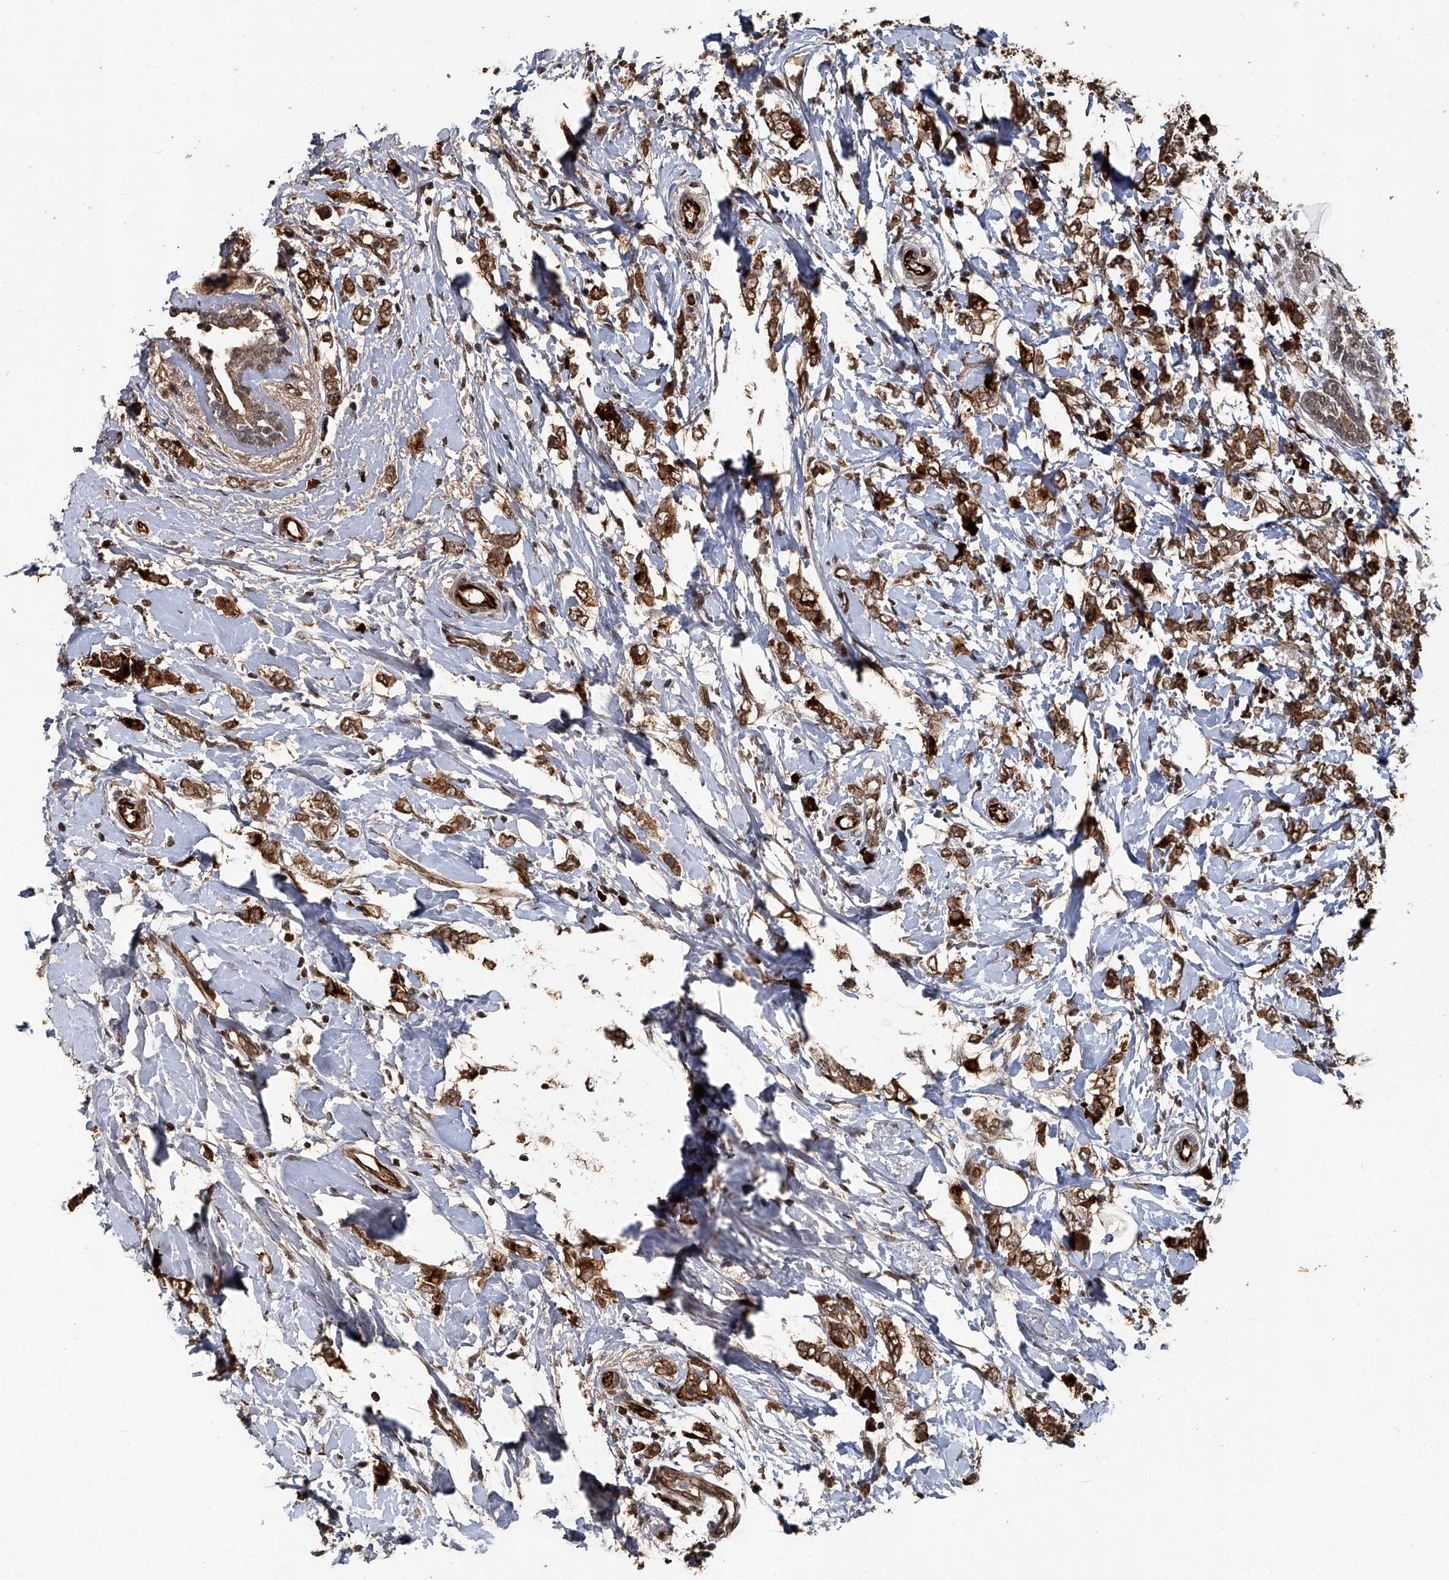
{"staining": {"intensity": "strong", "quantity": ">75%", "location": "cytoplasmic/membranous"}, "tissue": "breast cancer", "cell_type": "Tumor cells", "image_type": "cancer", "snomed": [{"axis": "morphology", "description": "Normal tissue, NOS"}, {"axis": "morphology", "description": "Lobular carcinoma"}, {"axis": "topography", "description": "Breast"}], "caption": "Strong cytoplasmic/membranous expression is identified in approximately >75% of tumor cells in breast cancer (lobular carcinoma).", "gene": "GPR132", "patient": {"sex": "female", "age": 47}}